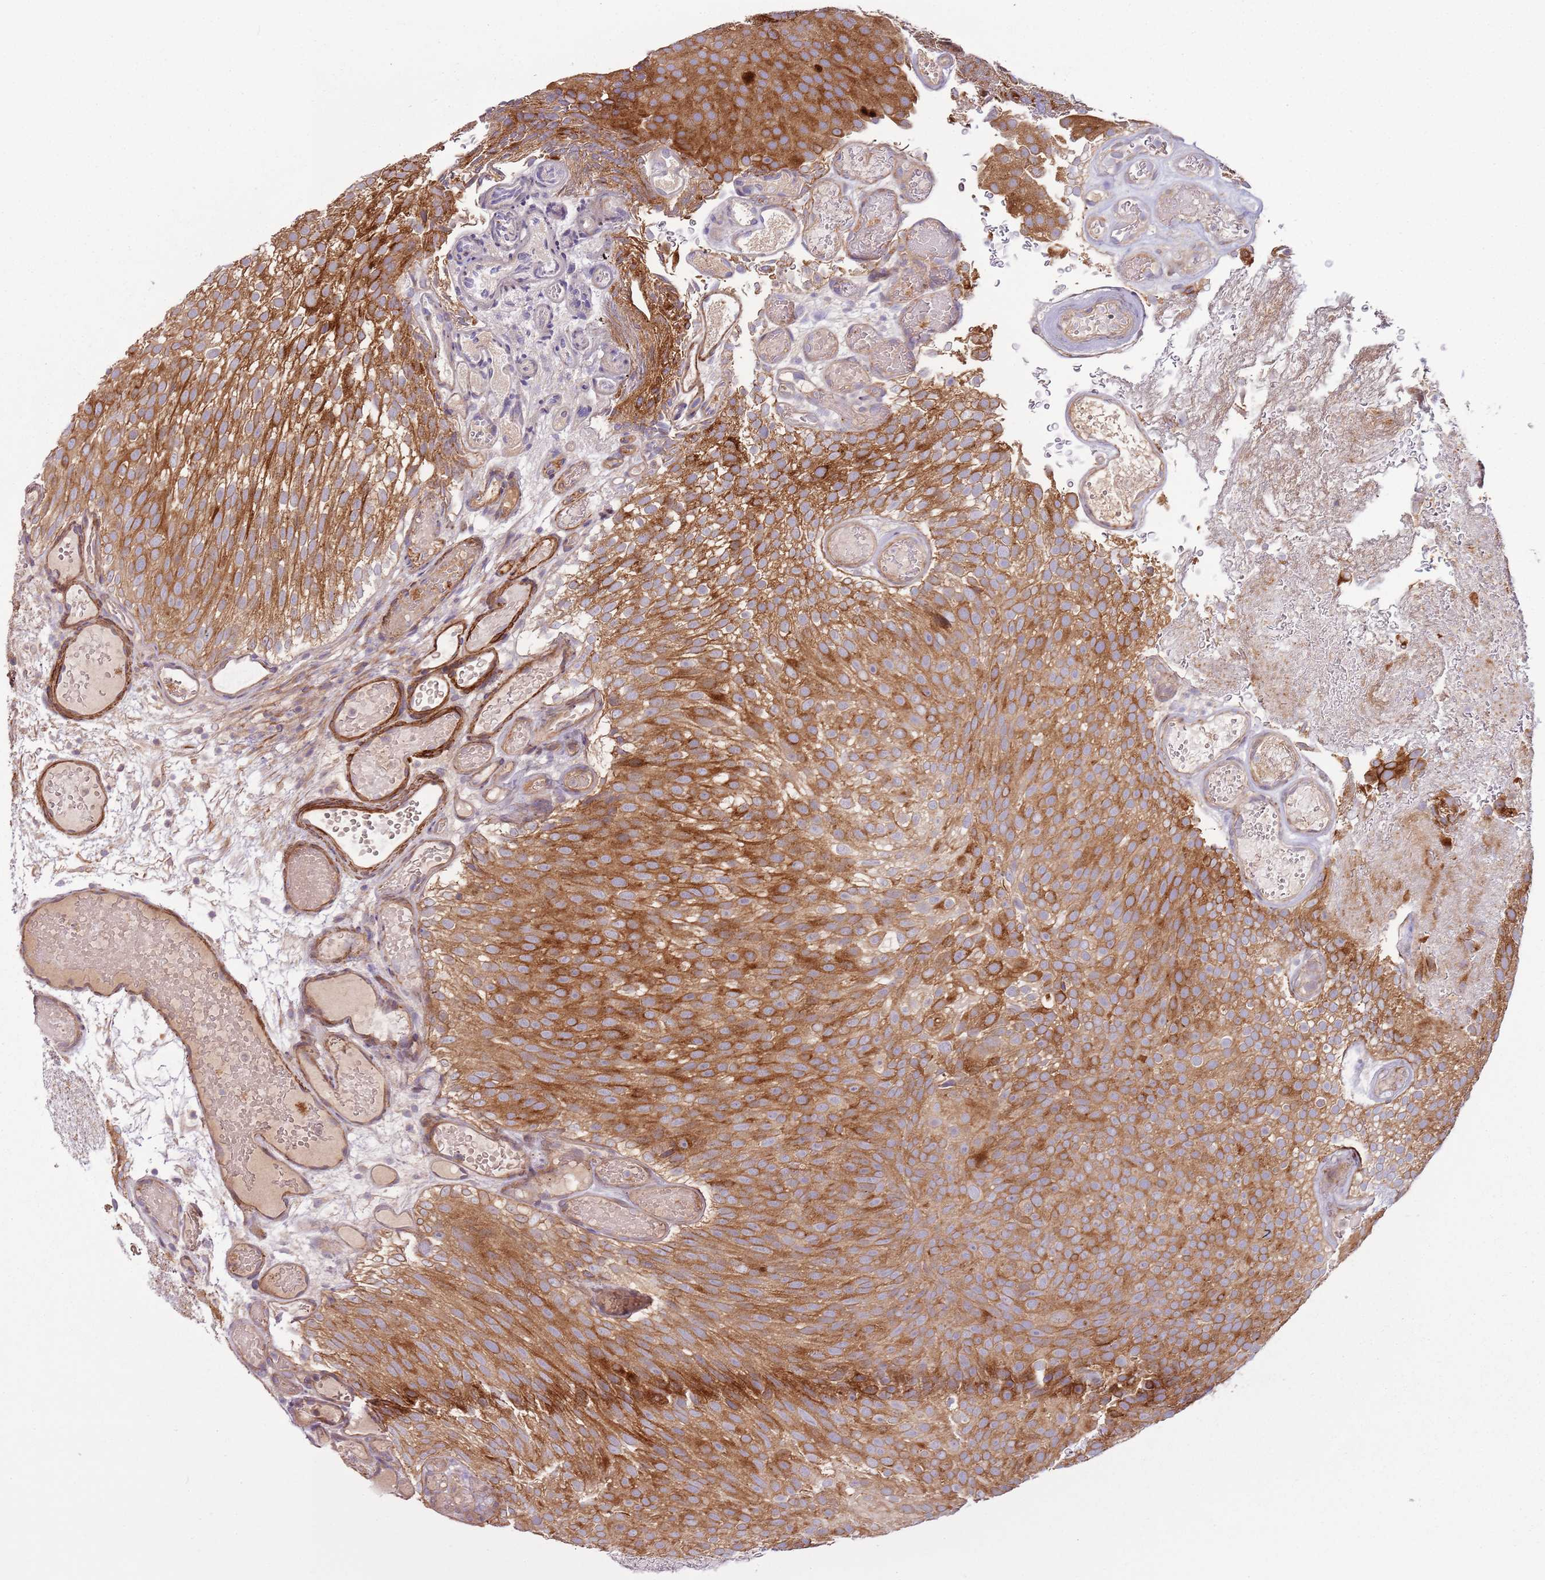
{"staining": {"intensity": "strong", "quantity": ">75%", "location": "cytoplasmic/membranous"}, "tissue": "urothelial cancer", "cell_type": "Tumor cells", "image_type": "cancer", "snomed": [{"axis": "morphology", "description": "Urothelial carcinoma, Low grade"}, {"axis": "topography", "description": "Urinary bladder"}], "caption": "Immunohistochemical staining of low-grade urothelial carcinoma displays high levels of strong cytoplasmic/membranous positivity in about >75% of tumor cells.", "gene": "RNF128", "patient": {"sex": "male", "age": 78}}